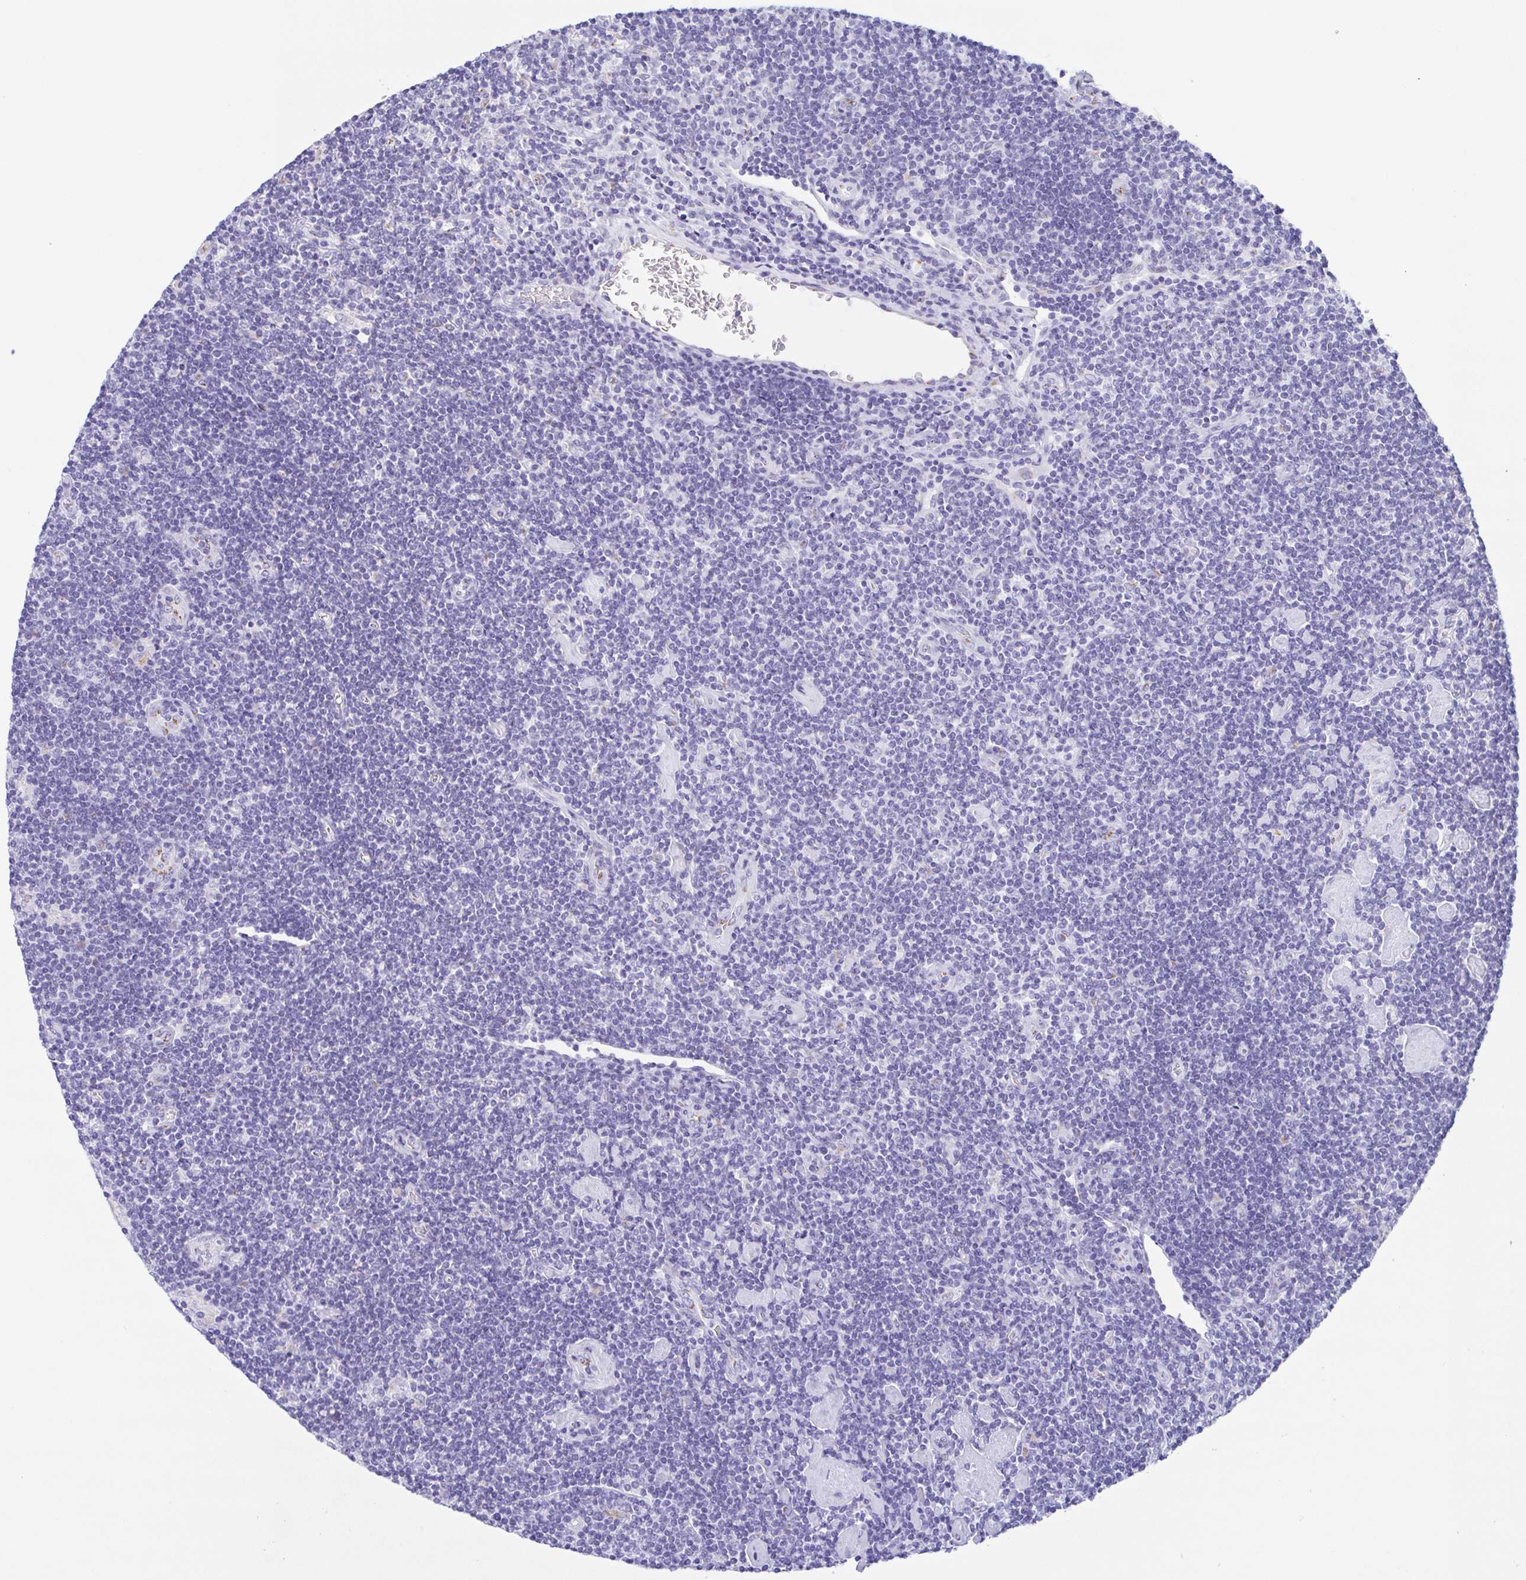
{"staining": {"intensity": "negative", "quantity": "none", "location": "none"}, "tissue": "lymphoma", "cell_type": "Tumor cells", "image_type": "cancer", "snomed": [{"axis": "morphology", "description": "Hodgkin's disease, NOS"}, {"axis": "topography", "description": "Lymph node"}], "caption": "This micrograph is of Hodgkin's disease stained with IHC to label a protein in brown with the nuclei are counter-stained blue. There is no staining in tumor cells.", "gene": "SULT1B1", "patient": {"sex": "male", "age": 40}}